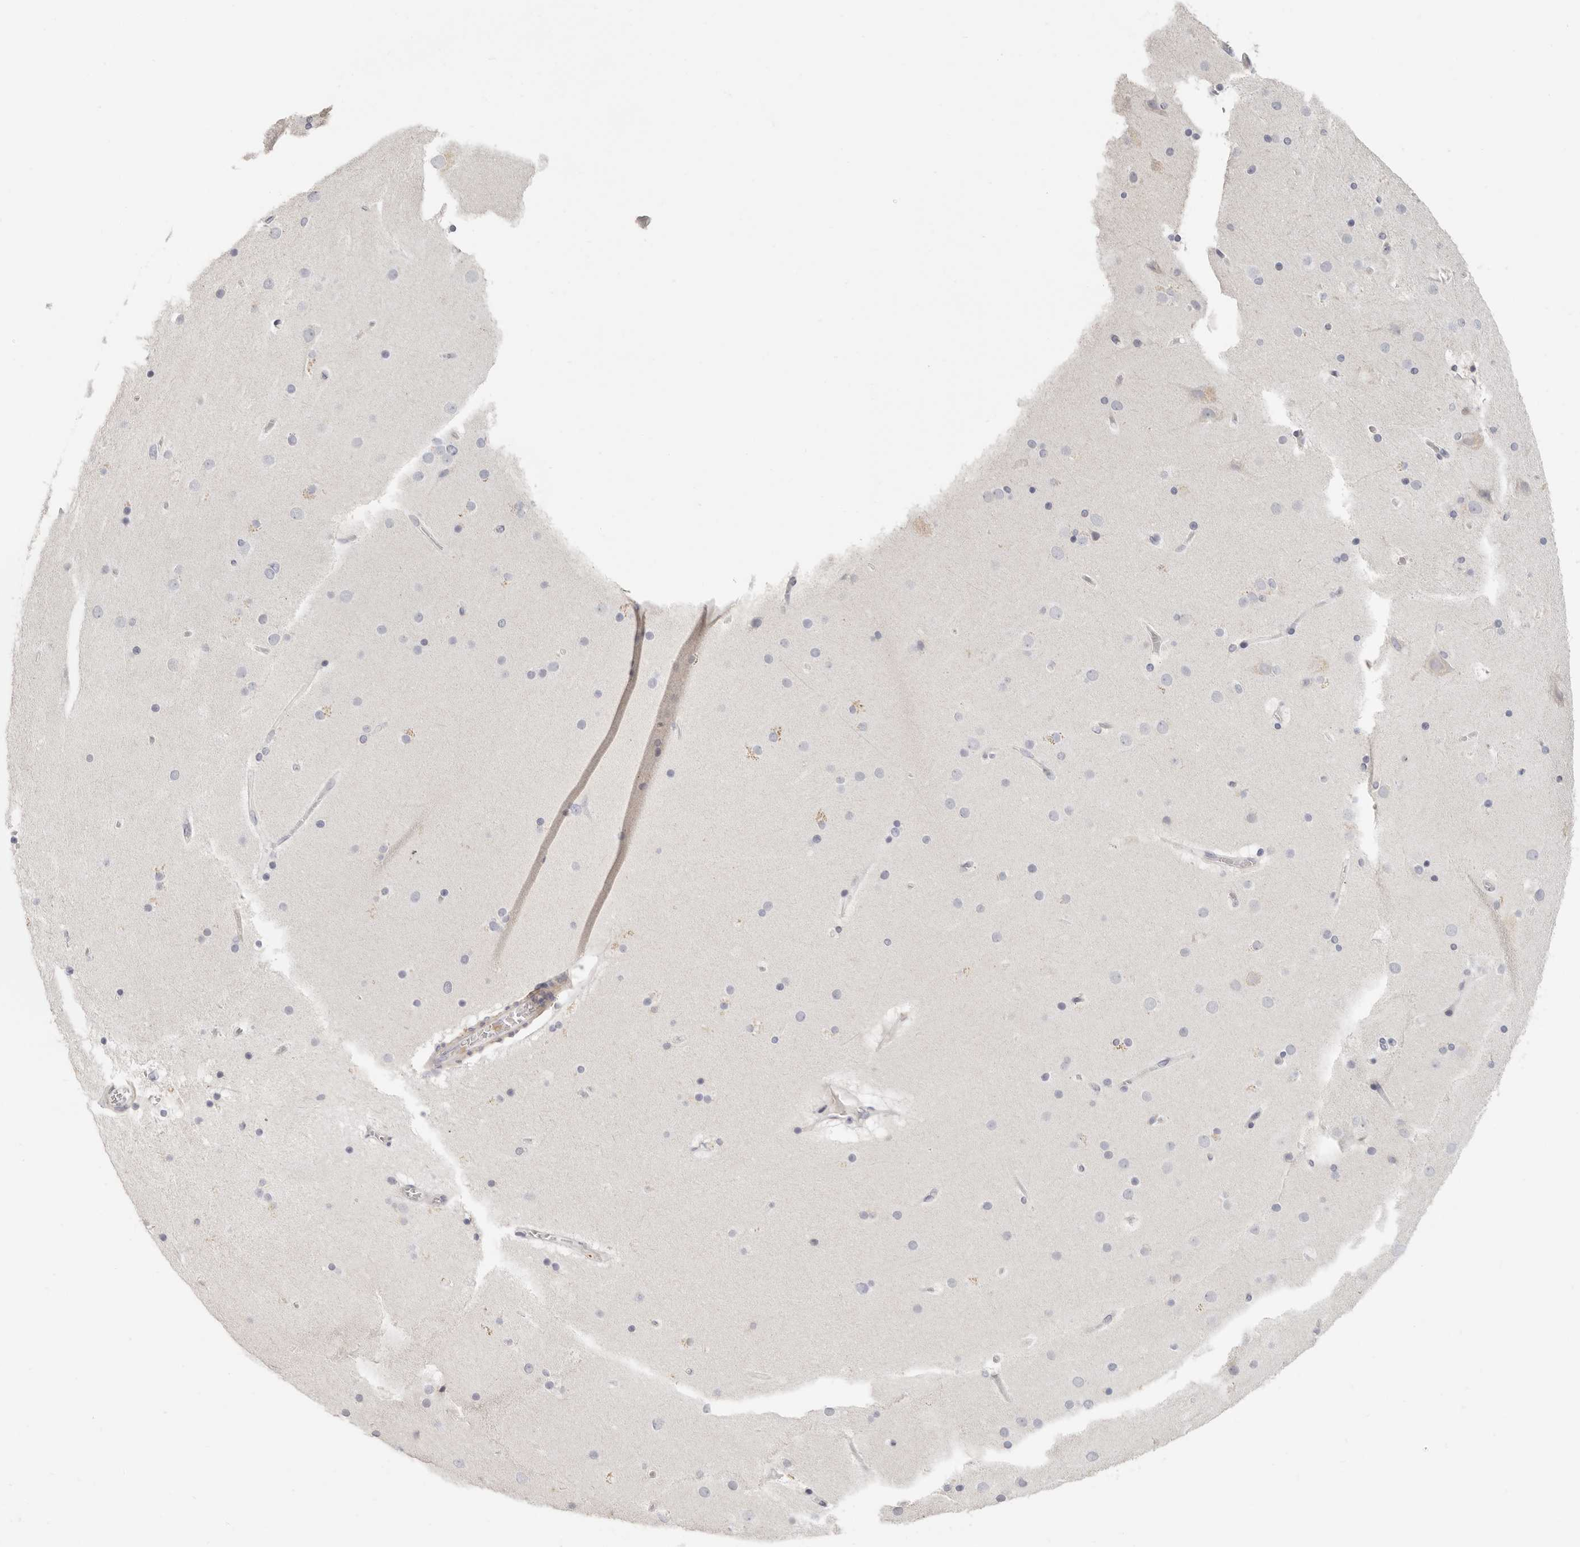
{"staining": {"intensity": "negative", "quantity": "none", "location": "none"}, "tissue": "cerebral cortex", "cell_type": "Endothelial cells", "image_type": "normal", "snomed": [{"axis": "morphology", "description": "Normal tissue, NOS"}, {"axis": "topography", "description": "Cerebral cortex"}], "caption": "An immunohistochemistry (IHC) image of benign cerebral cortex is shown. There is no staining in endothelial cells of cerebral cortex. (Immunohistochemistry (ihc), brightfield microscopy, high magnification).", "gene": "ANXA9", "patient": {"sex": "male", "age": 57}}